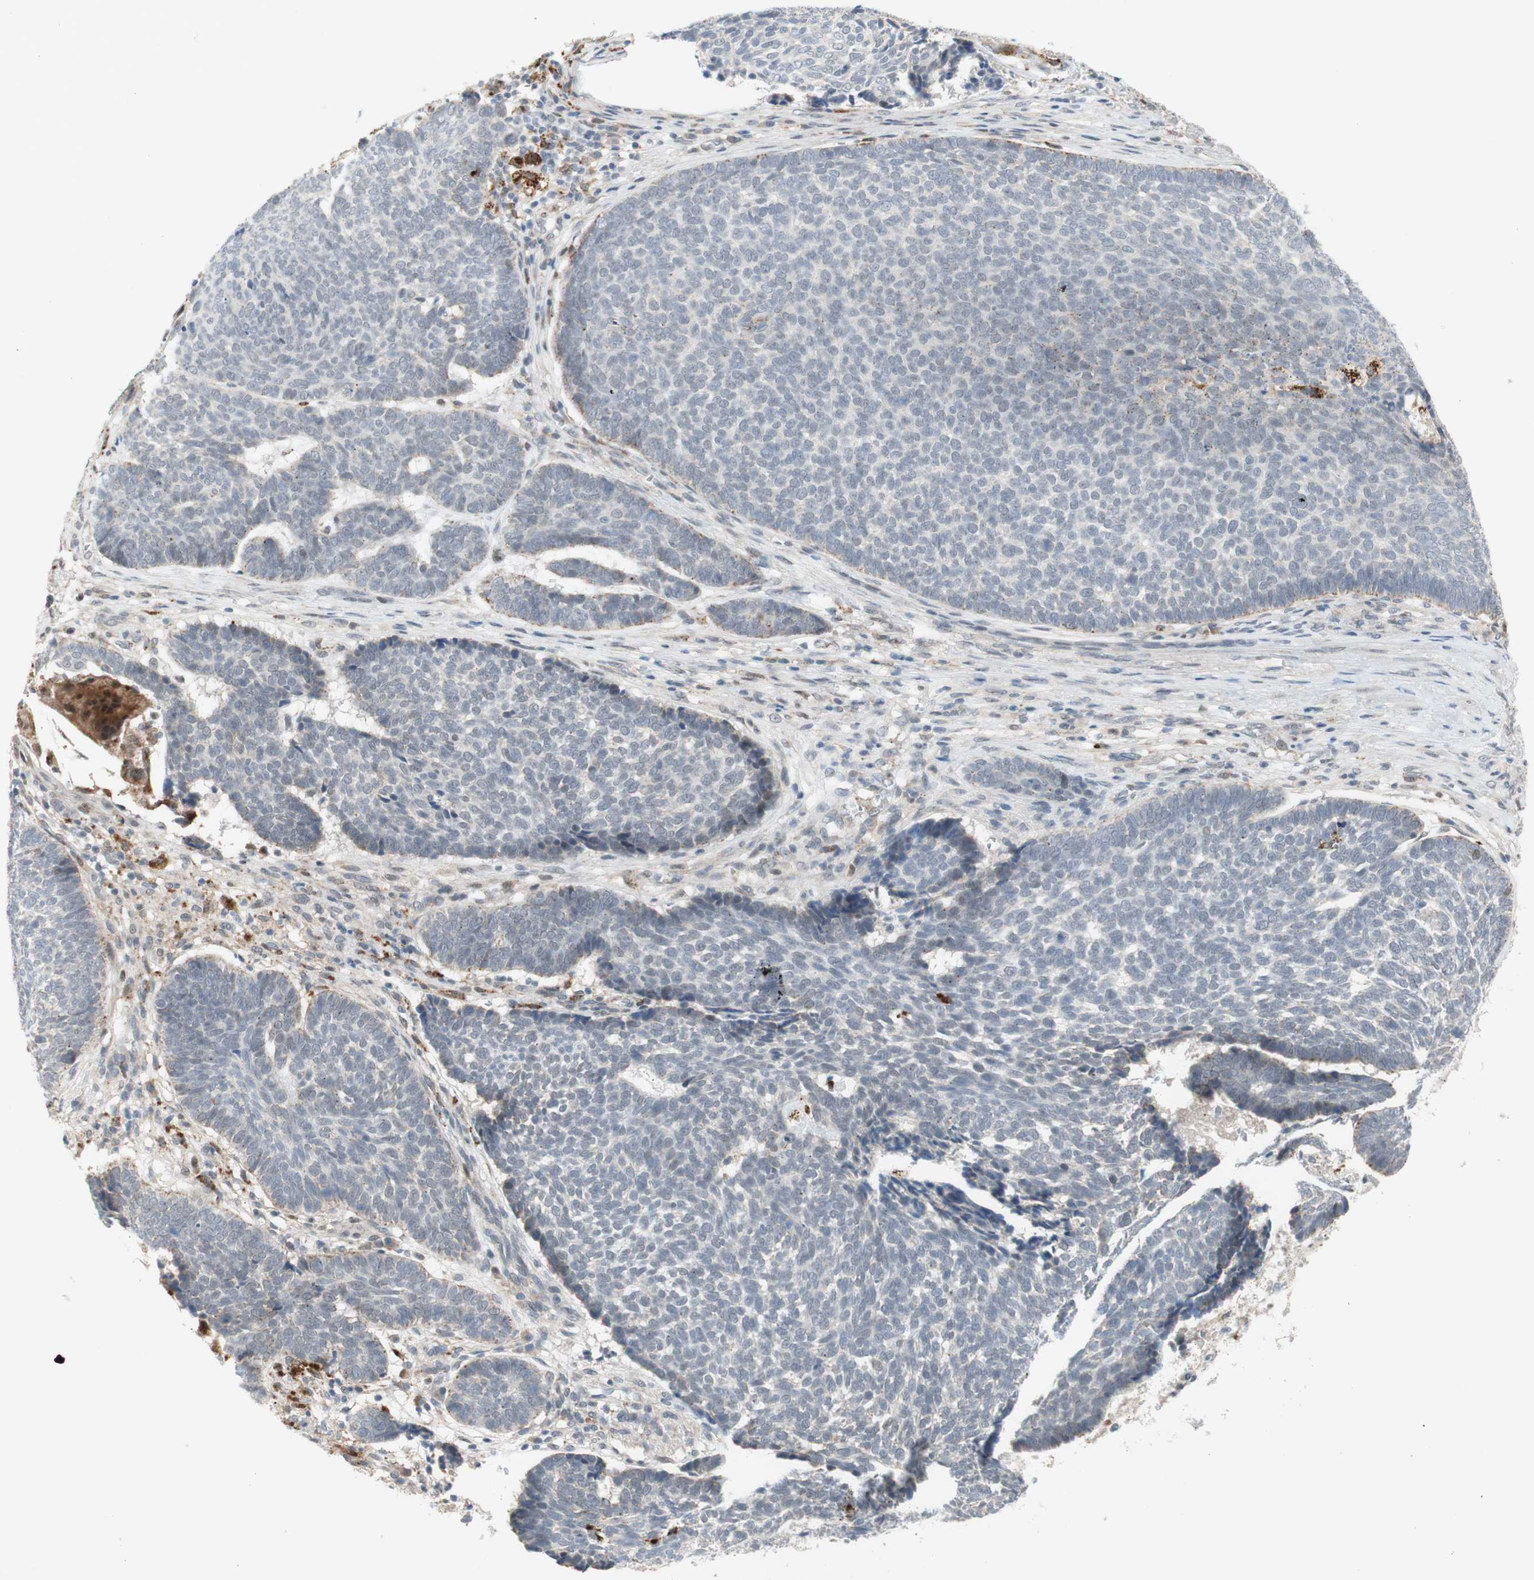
{"staining": {"intensity": "negative", "quantity": "none", "location": "none"}, "tissue": "skin cancer", "cell_type": "Tumor cells", "image_type": "cancer", "snomed": [{"axis": "morphology", "description": "Basal cell carcinoma"}, {"axis": "topography", "description": "Skin"}], "caption": "A high-resolution photomicrograph shows immunohistochemistry (IHC) staining of skin cancer, which shows no significant expression in tumor cells.", "gene": "GAPT", "patient": {"sex": "male", "age": 84}}